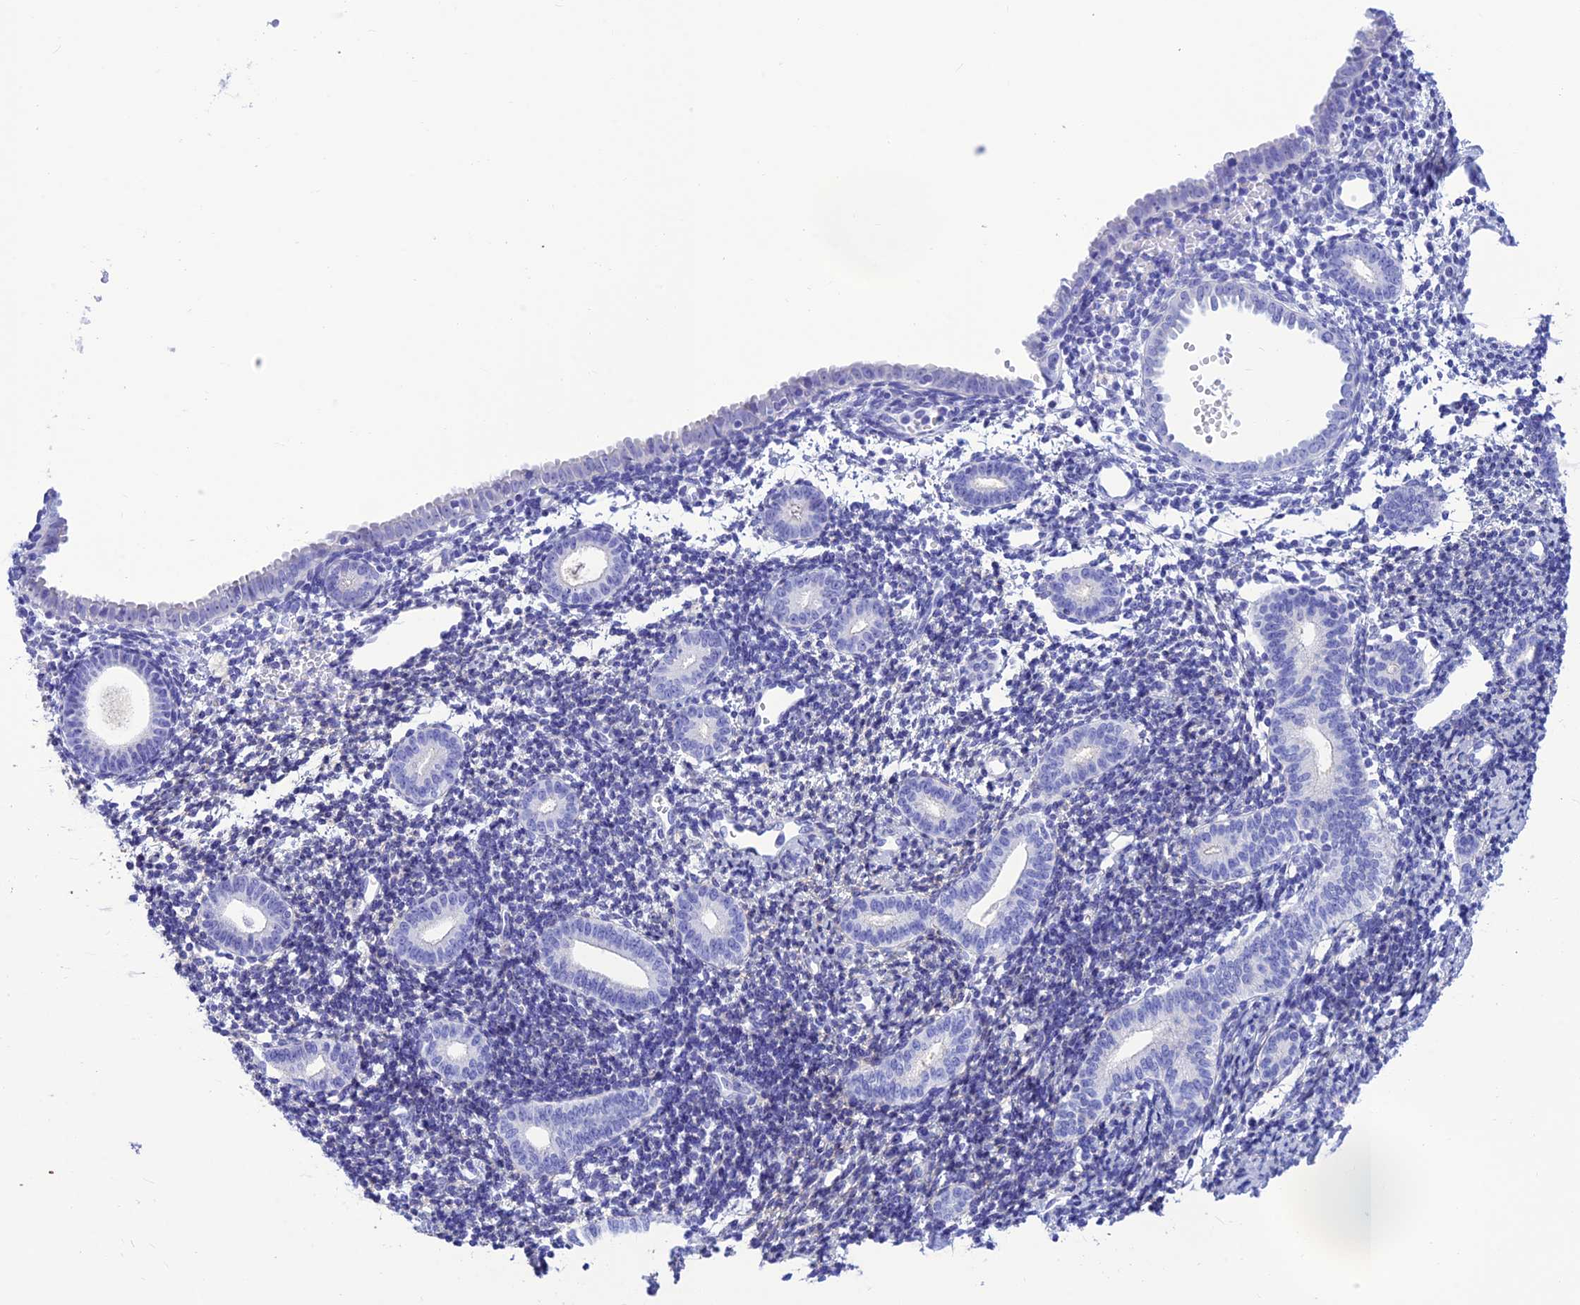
{"staining": {"intensity": "negative", "quantity": "none", "location": "none"}, "tissue": "endometrium", "cell_type": "Cells in endometrial stroma", "image_type": "normal", "snomed": [{"axis": "morphology", "description": "Normal tissue, NOS"}, {"axis": "topography", "description": "Endometrium"}], "caption": "Immunohistochemistry photomicrograph of unremarkable endometrium: human endometrium stained with DAB exhibits no significant protein positivity in cells in endometrial stroma. (Immunohistochemistry (ihc), brightfield microscopy, high magnification).", "gene": "PRNP", "patient": {"sex": "female", "age": 56}}